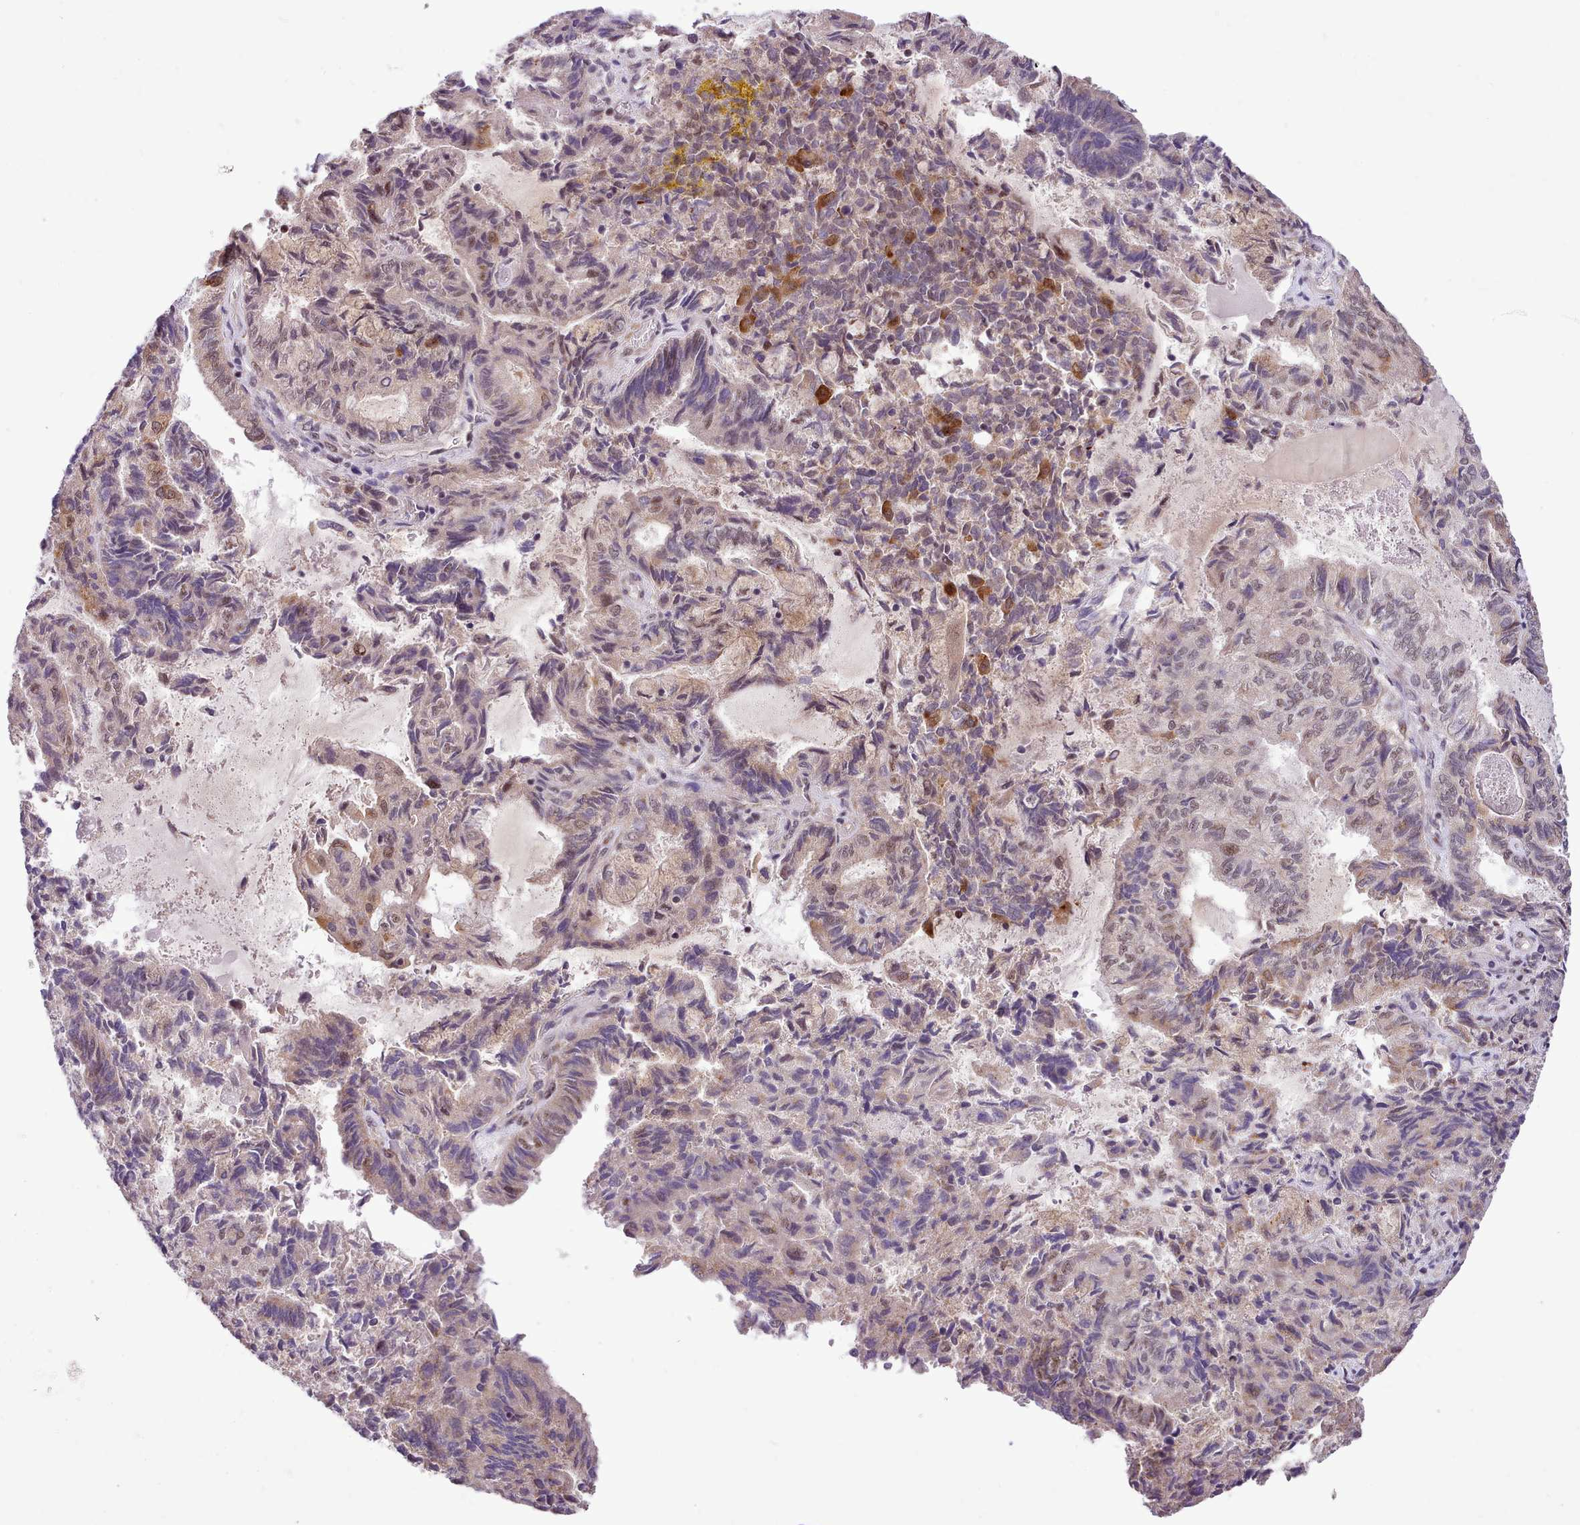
{"staining": {"intensity": "weak", "quantity": "<25%", "location": "cytoplasmic/membranous,nuclear"}, "tissue": "endometrial cancer", "cell_type": "Tumor cells", "image_type": "cancer", "snomed": [{"axis": "morphology", "description": "Adenocarcinoma, NOS"}, {"axis": "topography", "description": "Endometrium"}], "caption": "Adenocarcinoma (endometrial) stained for a protein using IHC shows no positivity tumor cells.", "gene": "HOXB7", "patient": {"sex": "female", "age": 80}}